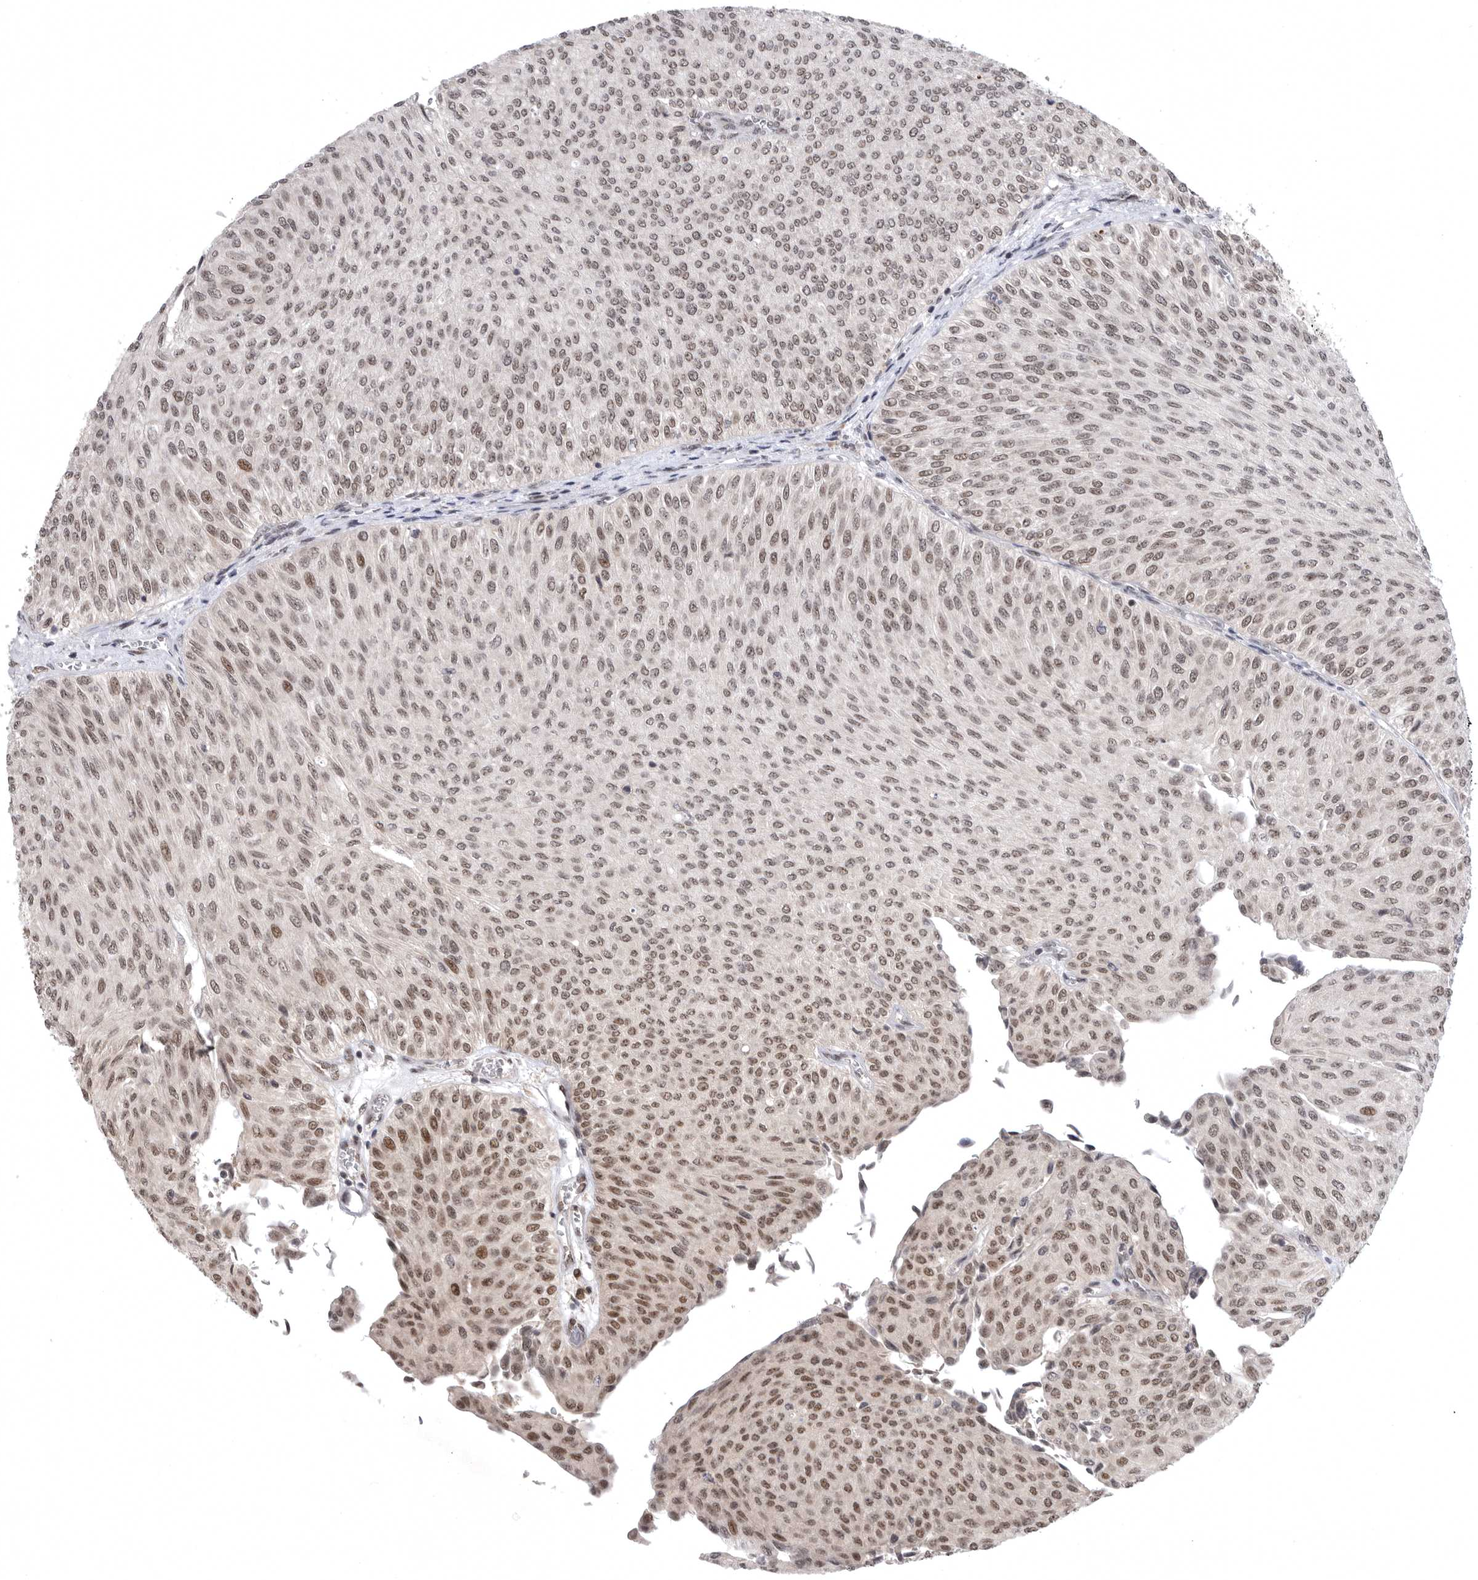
{"staining": {"intensity": "moderate", "quantity": "25%-75%", "location": "nuclear"}, "tissue": "urothelial cancer", "cell_type": "Tumor cells", "image_type": "cancer", "snomed": [{"axis": "morphology", "description": "Urothelial carcinoma, Low grade"}, {"axis": "topography", "description": "Urinary bladder"}], "caption": "IHC (DAB (3,3'-diaminobenzidine)) staining of human urothelial carcinoma (low-grade) shows moderate nuclear protein staining in approximately 25%-75% of tumor cells. Nuclei are stained in blue.", "gene": "ZNF830", "patient": {"sex": "male", "age": 78}}